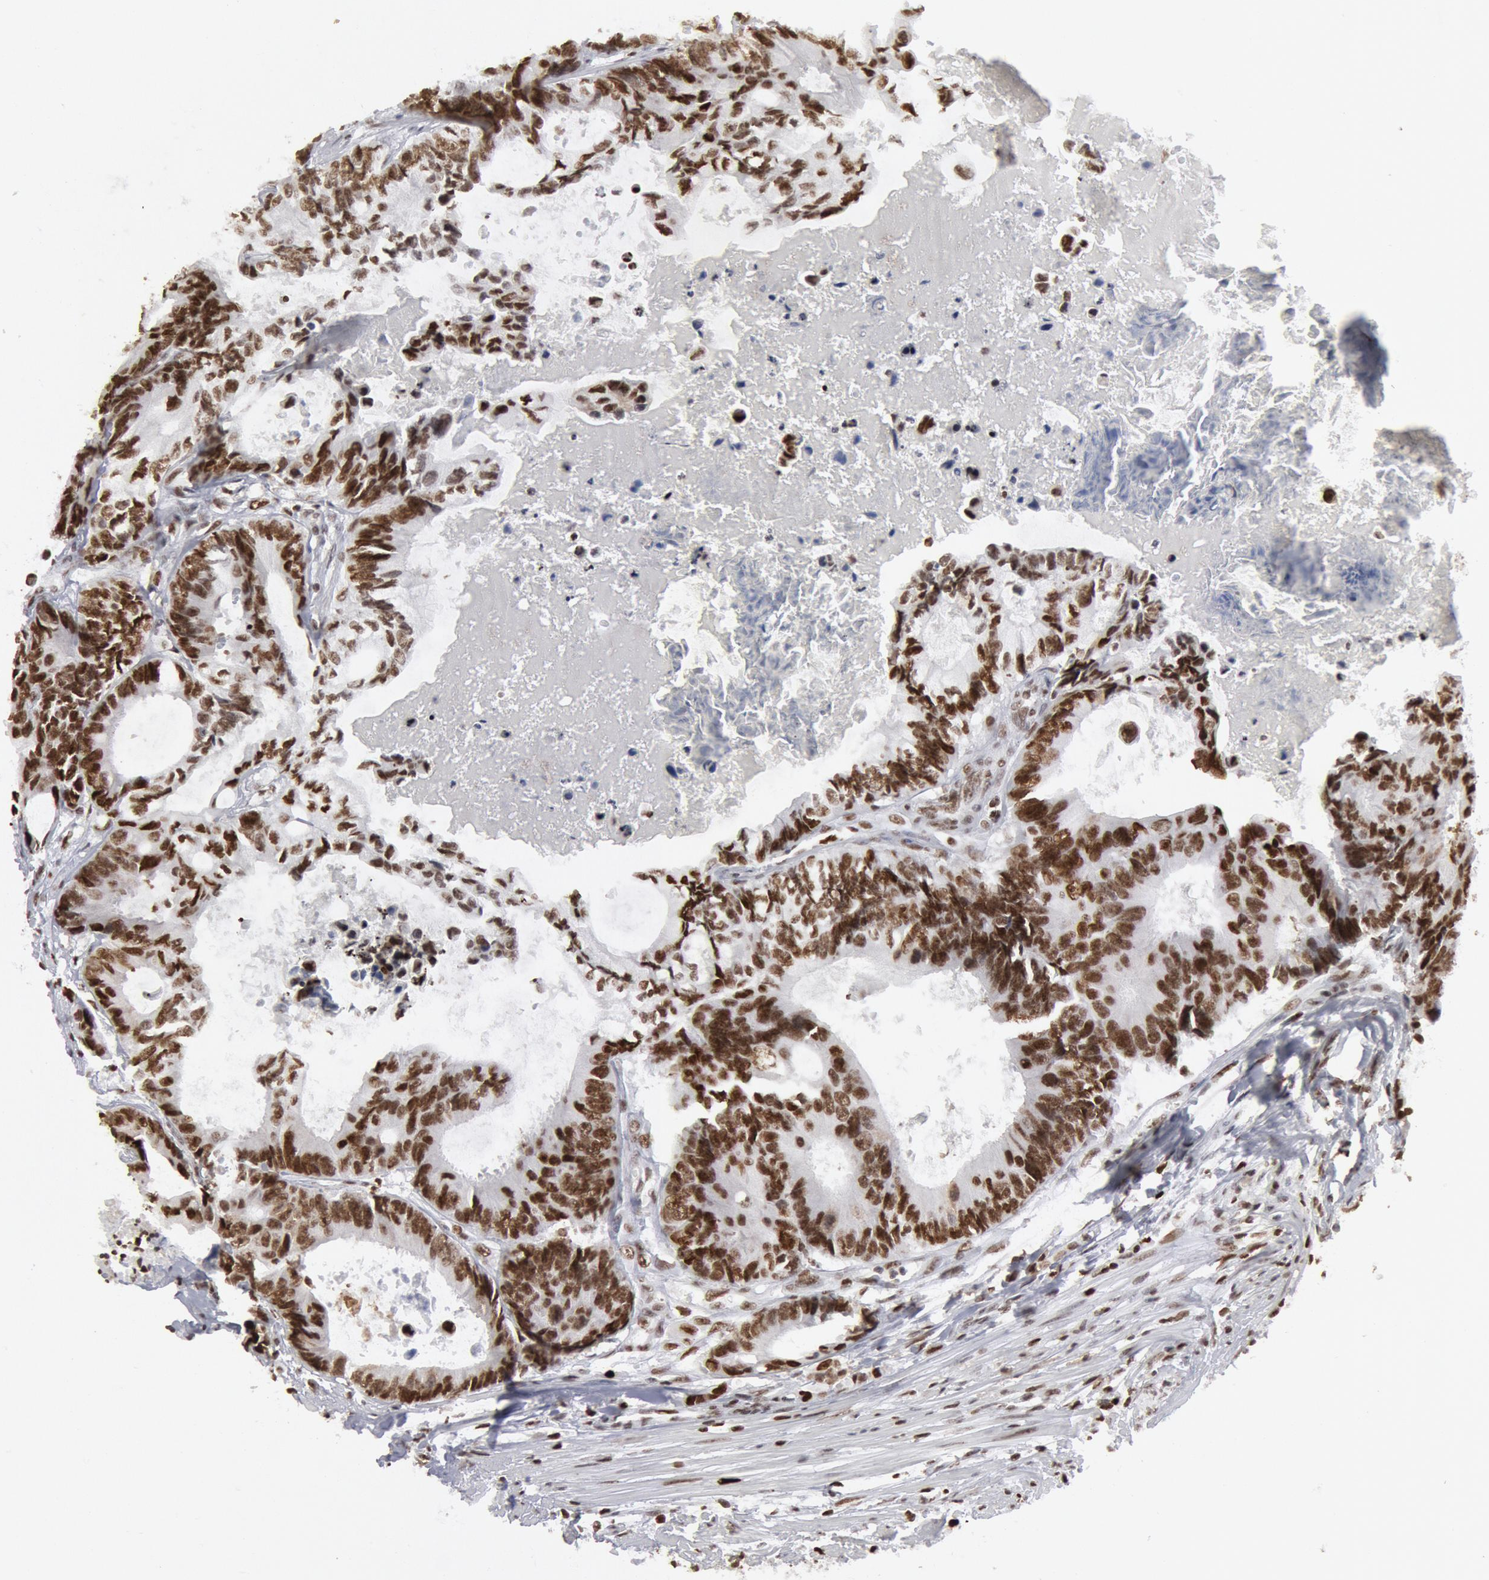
{"staining": {"intensity": "strong", "quantity": ">75%", "location": "nuclear"}, "tissue": "colorectal cancer", "cell_type": "Tumor cells", "image_type": "cancer", "snomed": [{"axis": "morphology", "description": "Adenocarcinoma, NOS"}, {"axis": "topography", "description": "Rectum"}], "caption": "Tumor cells show high levels of strong nuclear positivity in approximately >75% of cells in human colorectal cancer. Nuclei are stained in blue.", "gene": "SUB1", "patient": {"sex": "female", "age": 98}}